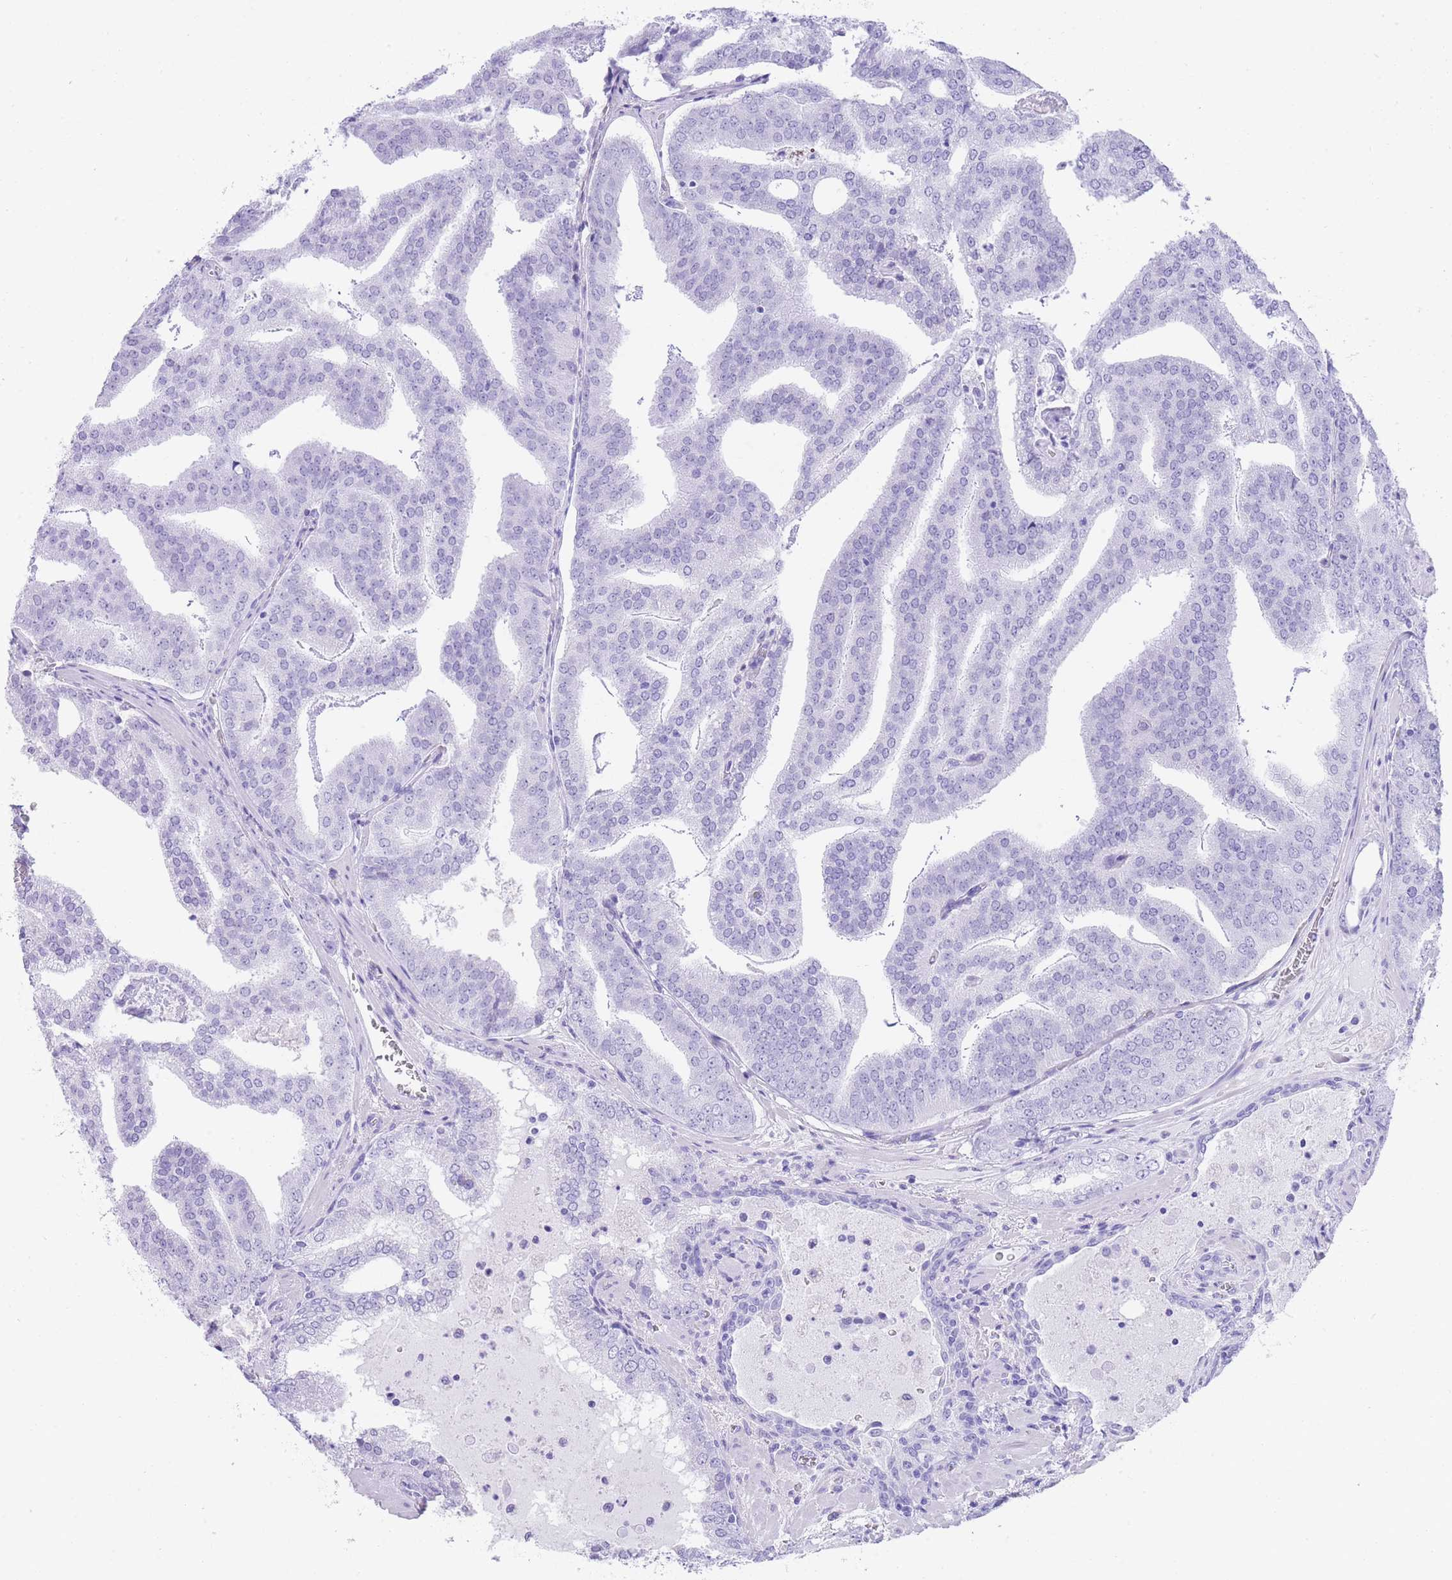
{"staining": {"intensity": "negative", "quantity": "none", "location": "none"}, "tissue": "prostate cancer", "cell_type": "Tumor cells", "image_type": "cancer", "snomed": [{"axis": "morphology", "description": "Adenocarcinoma, High grade"}, {"axis": "topography", "description": "Prostate"}], "caption": "Prostate adenocarcinoma (high-grade) was stained to show a protein in brown. There is no significant expression in tumor cells. The staining is performed using DAB (3,3'-diaminobenzidine) brown chromogen with nuclei counter-stained in using hematoxylin.", "gene": "ELOA2", "patient": {"sex": "male", "age": 68}}